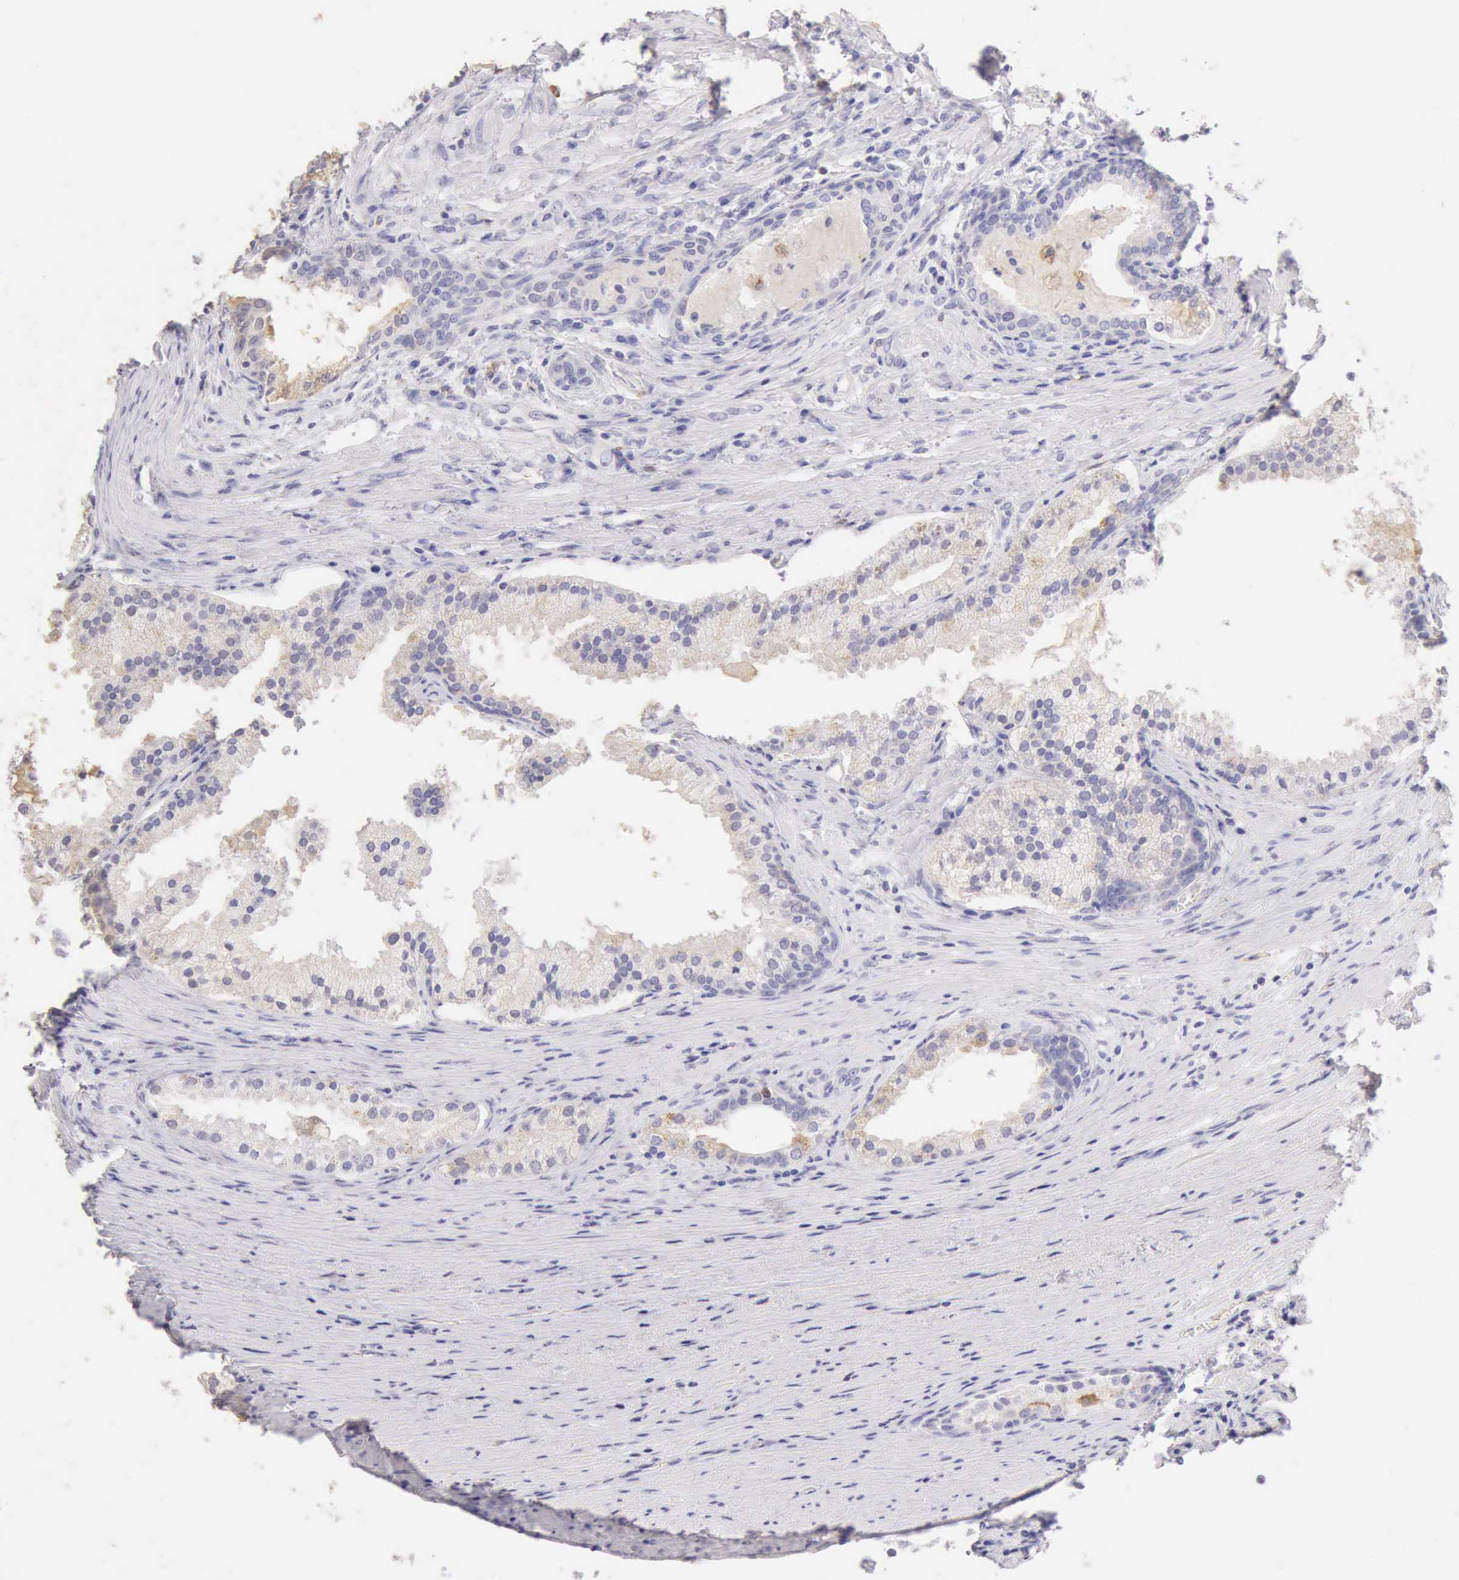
{"staining": {"intensity": "weak", "quantity": "<25%", "location": "cytoplasmic/membranous"}, "tissue": "prostate cancer", "cell_type": "Tumor cells", "image_type": "cancer", "snomed": [{"axis": "morphology", "description": "Adenocarcinoma, Medium grade"}, {"axis": "topography", "description": "Prostate"}], "caption": "Protein analysis of medium-grade adenocarcinoma (prostate) shows no significant positivity in tumor cells.", "gene": "RNASE1", "patient": {"sex": "male", "age": 70}}